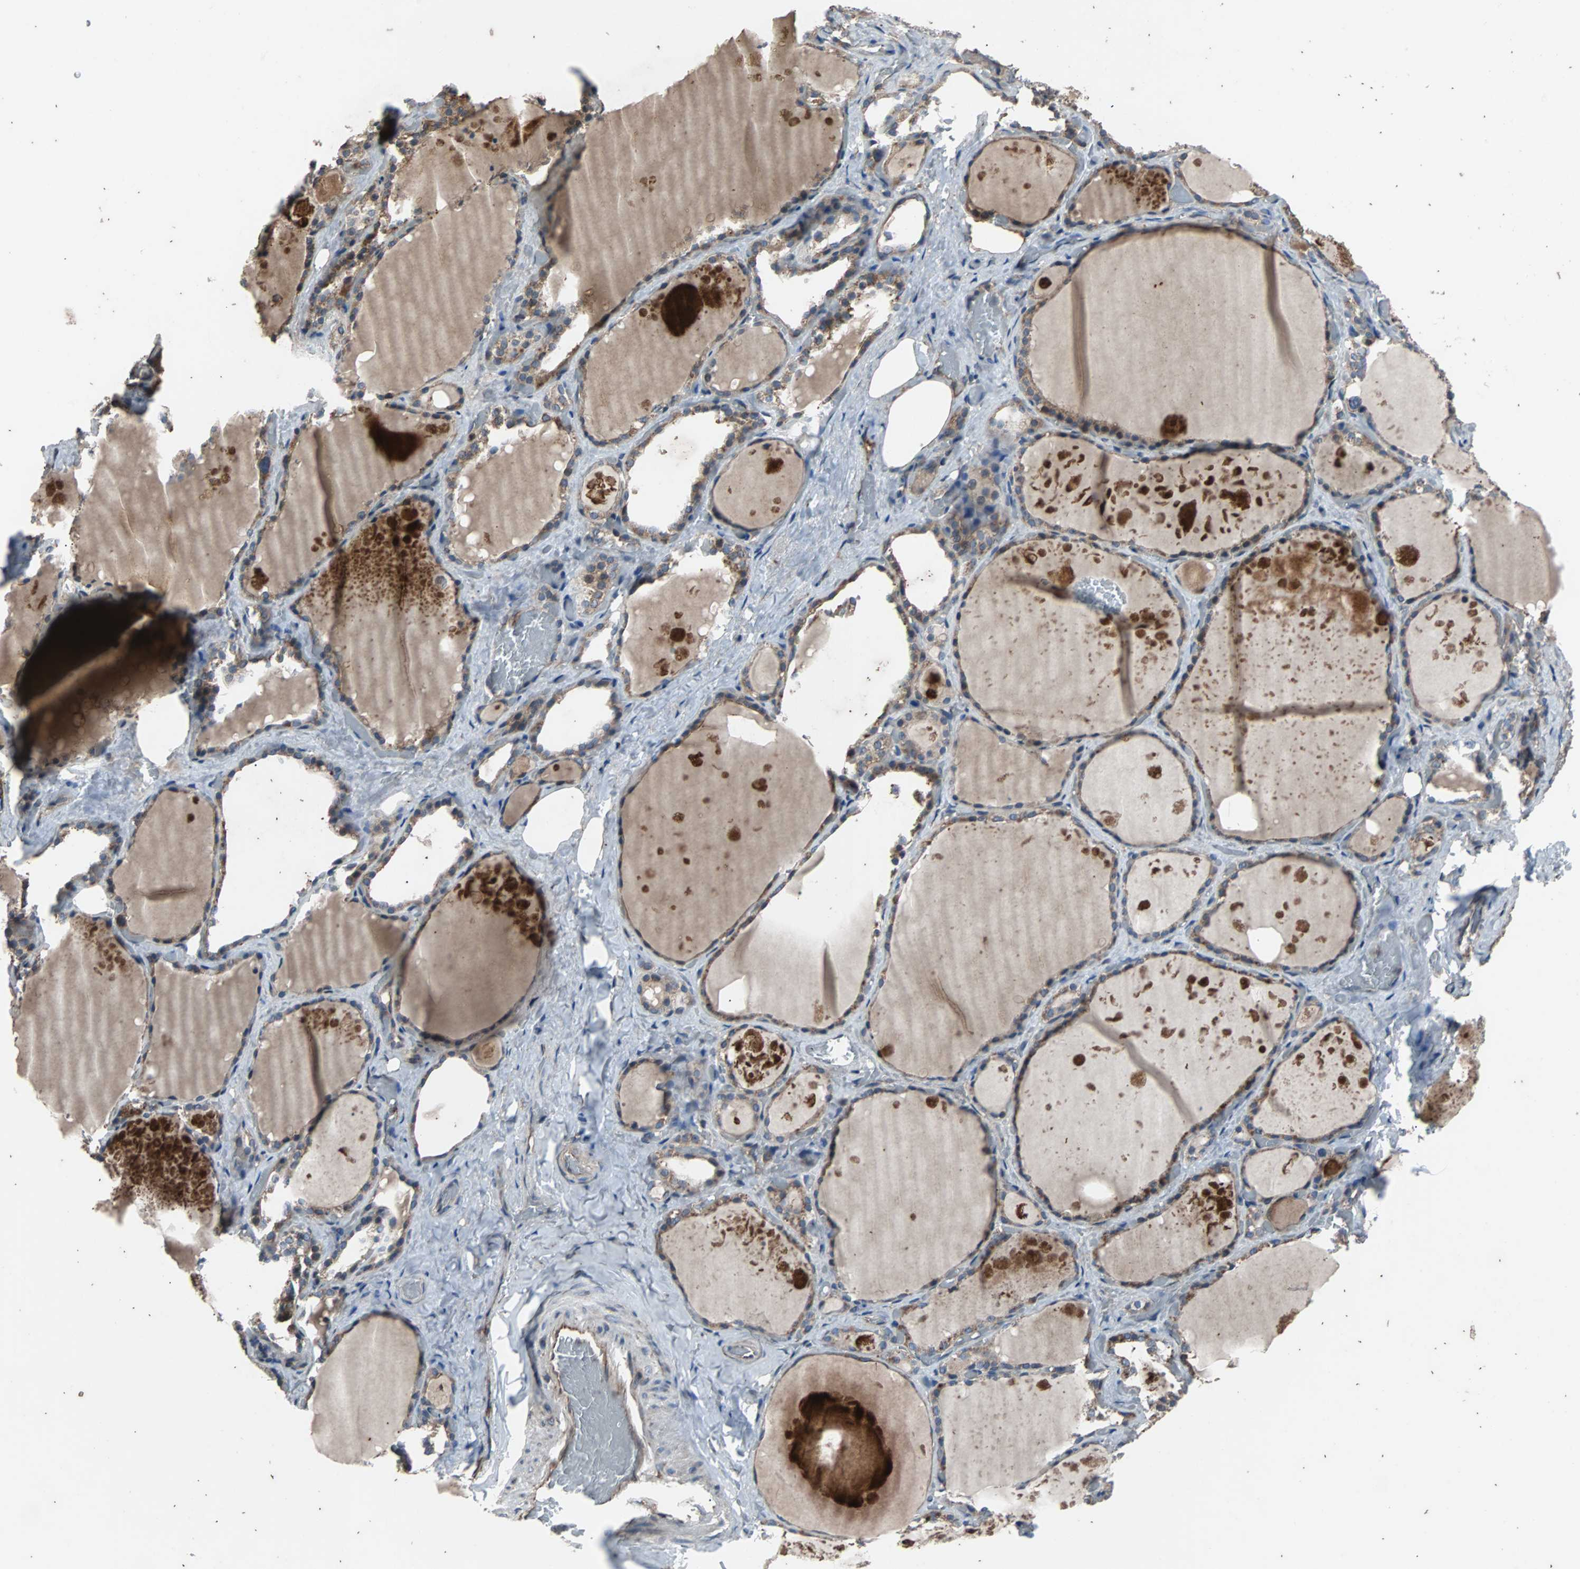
{"staining": {"intensity": "moderate", "quantity": ">75%", "location": "cytoplasmic/membranous"}, "tissue": "thyroid gland", "cell_type": "Glandular cells", "image_type": "normal", "snomed": [{"axis": "morphology", "description": "Normal tissue, NOS"}, {"axis": "topography", "description": "Thyroid gland"}], "caption": "Immunohistochemistry image of normal thyroid gland: human thyroid gland stained using immunohistochemistry displays medium levels of moderate protein expression localized specifically in the cytoplasmic/membranous of glandular cells, appearing as a cytoplasmic/membranous brown color.", "gene": "ACTR3", "patient": {"sex": "male", "age": 61}}